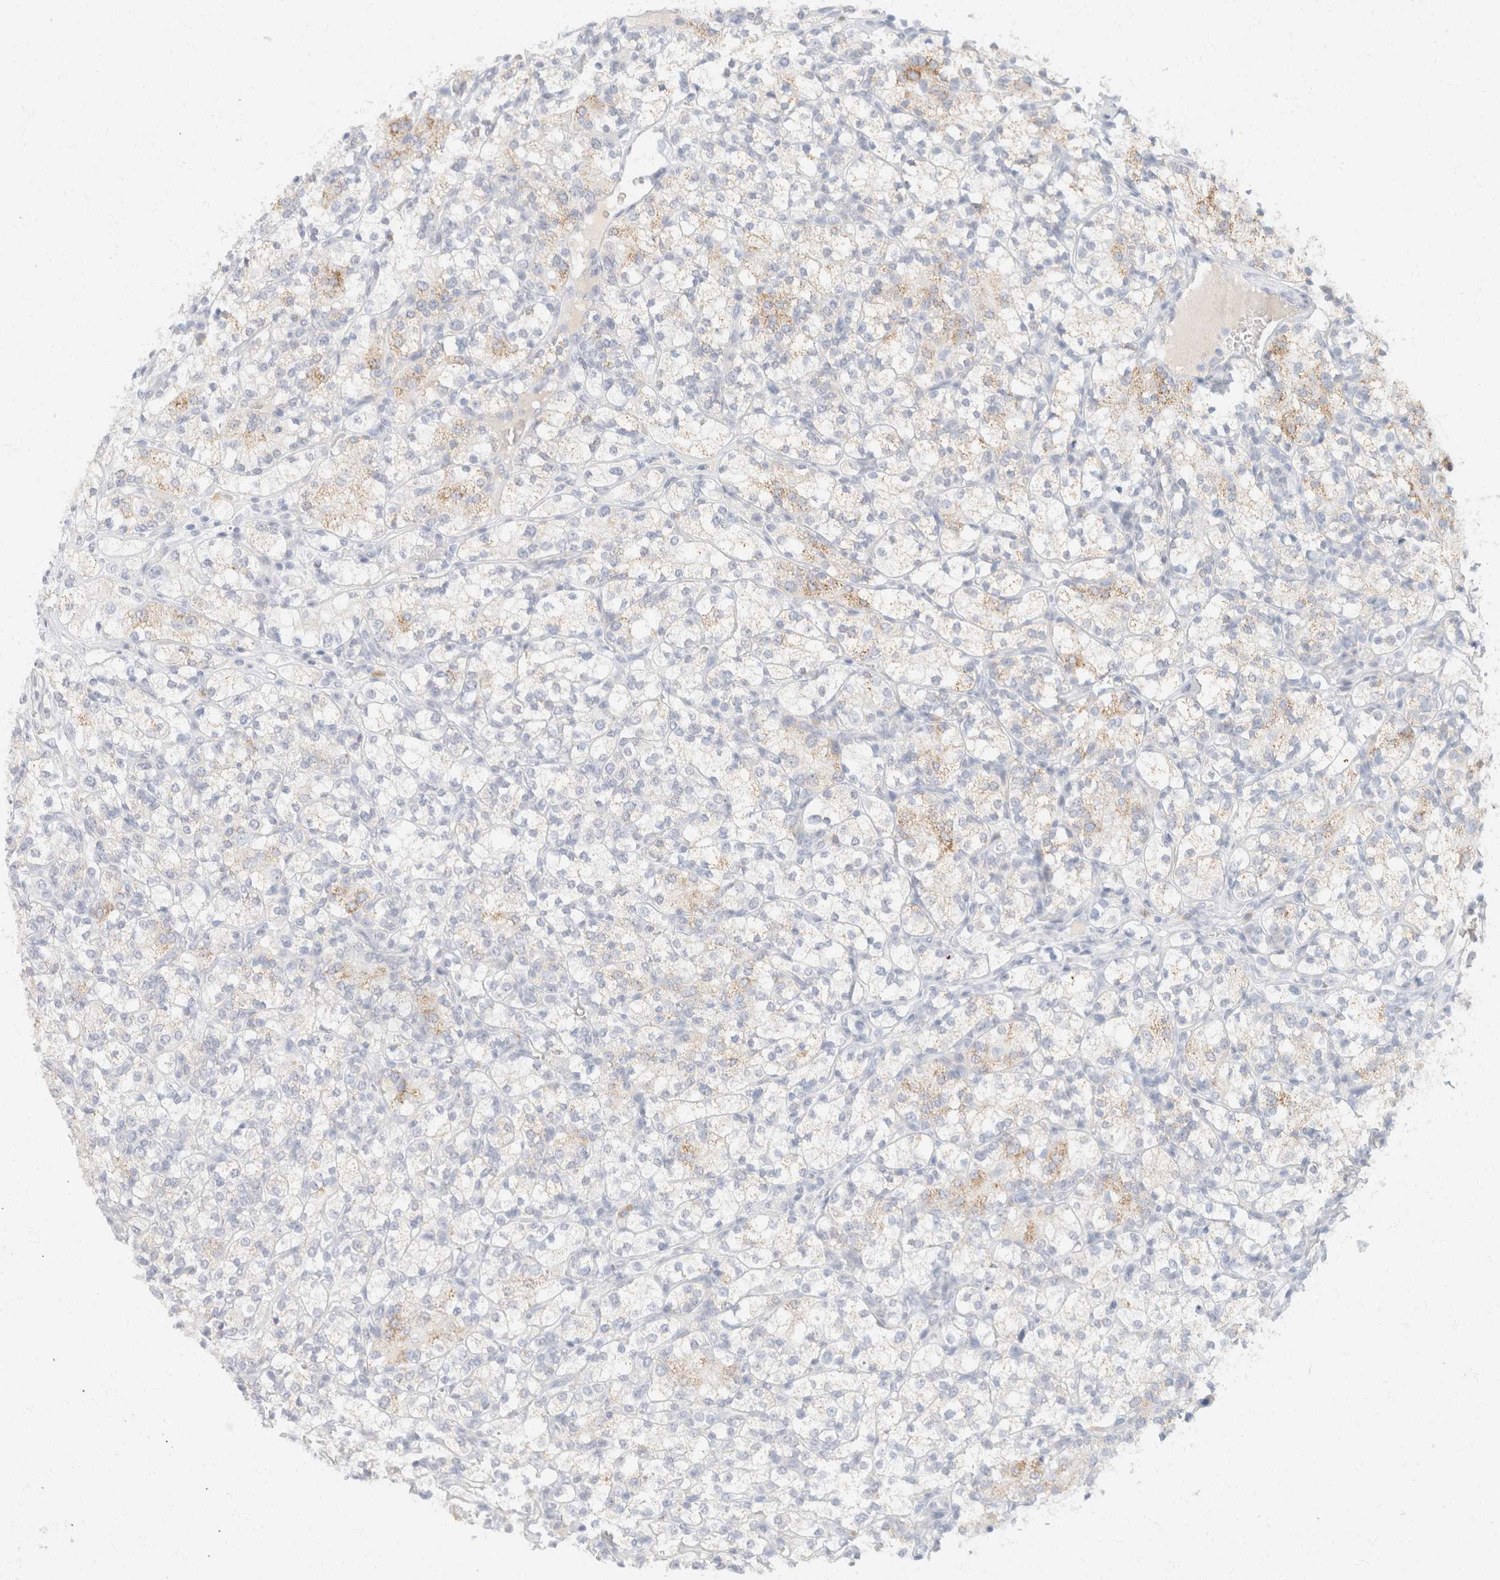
{"staining": {"intensity": "weak", "quantity": "<25%", "location": "cytoplasmic/membranous"}, "tissue": "renal cancer", "cell_type": "Tumor cells", "image_type": "cancer", "snomed": [{"axis": "morphology", "description": "Adenocarcinoma, NOS"}, {"axis": "topography", "description": "Kidney"}], "caption": "Immunohistochemistry (IHC) image of neoplastic tissue: human renal cancer (adenocarcinoma) stained with DAB (3,3'-diaminobenzidine) shows no significant protein positivity in tumor cells.", "gene": "KRT20", "patient": {"sex": "male", "age": 77}}